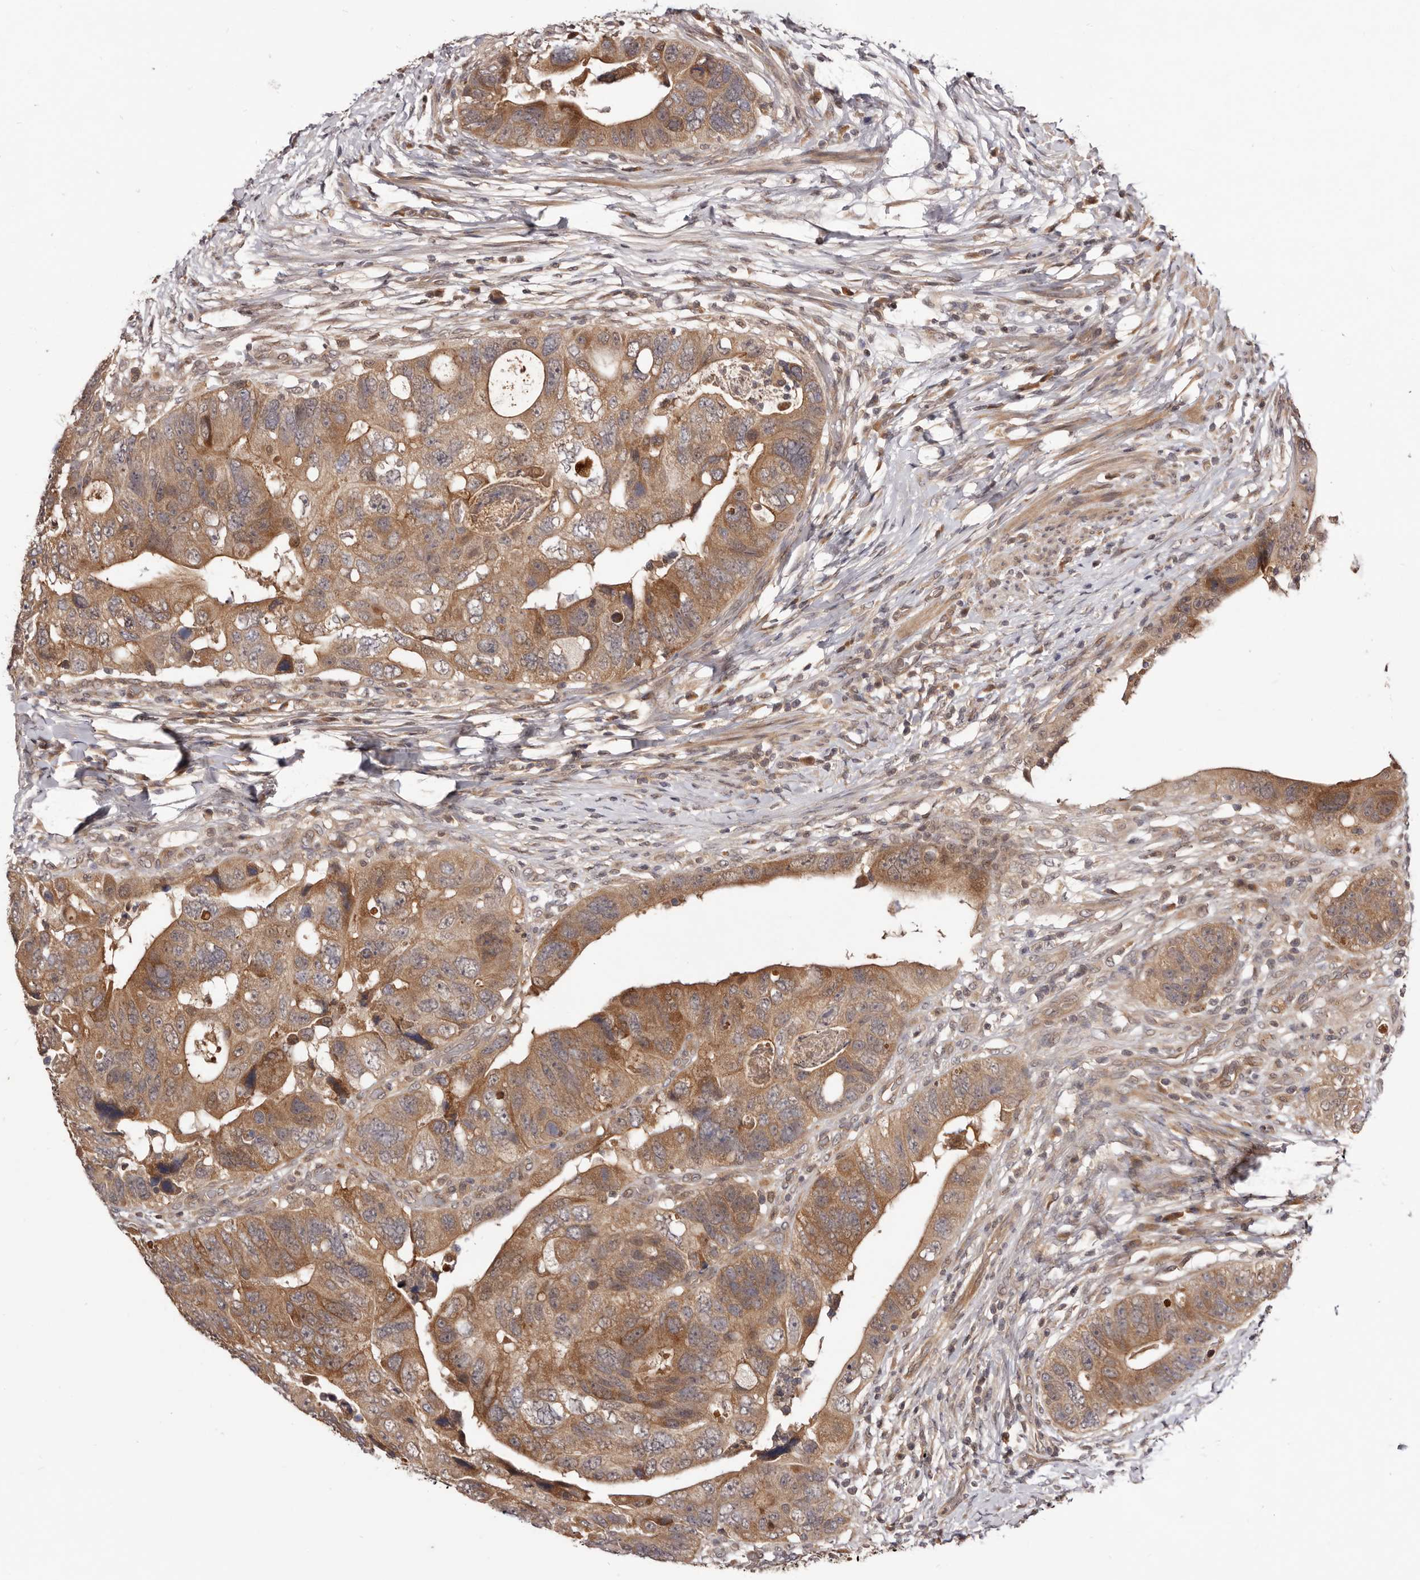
{"staining": {"intensity": "moderate", "quantity": ">75%", "location": "cytoplasmic/membranous"}, "tissue": "colorectal cancer", "cell_type": "Tumor cells", "image_type": "cancer", "snomed": [{"axis": "morphology", "description": "Adenocarcinoma, NOS"}, {"axis": "topography", "description": "Rectum"}], "caption": "An image of colorectal cancer (adenocarcinoma) stained for a protein shows moderate cytoplasmic/membranous brown staining in tumor cells. Nuclei are stained in blue.", "gene": "MDP1", "patient": {"sex": "male", "age": 59}}